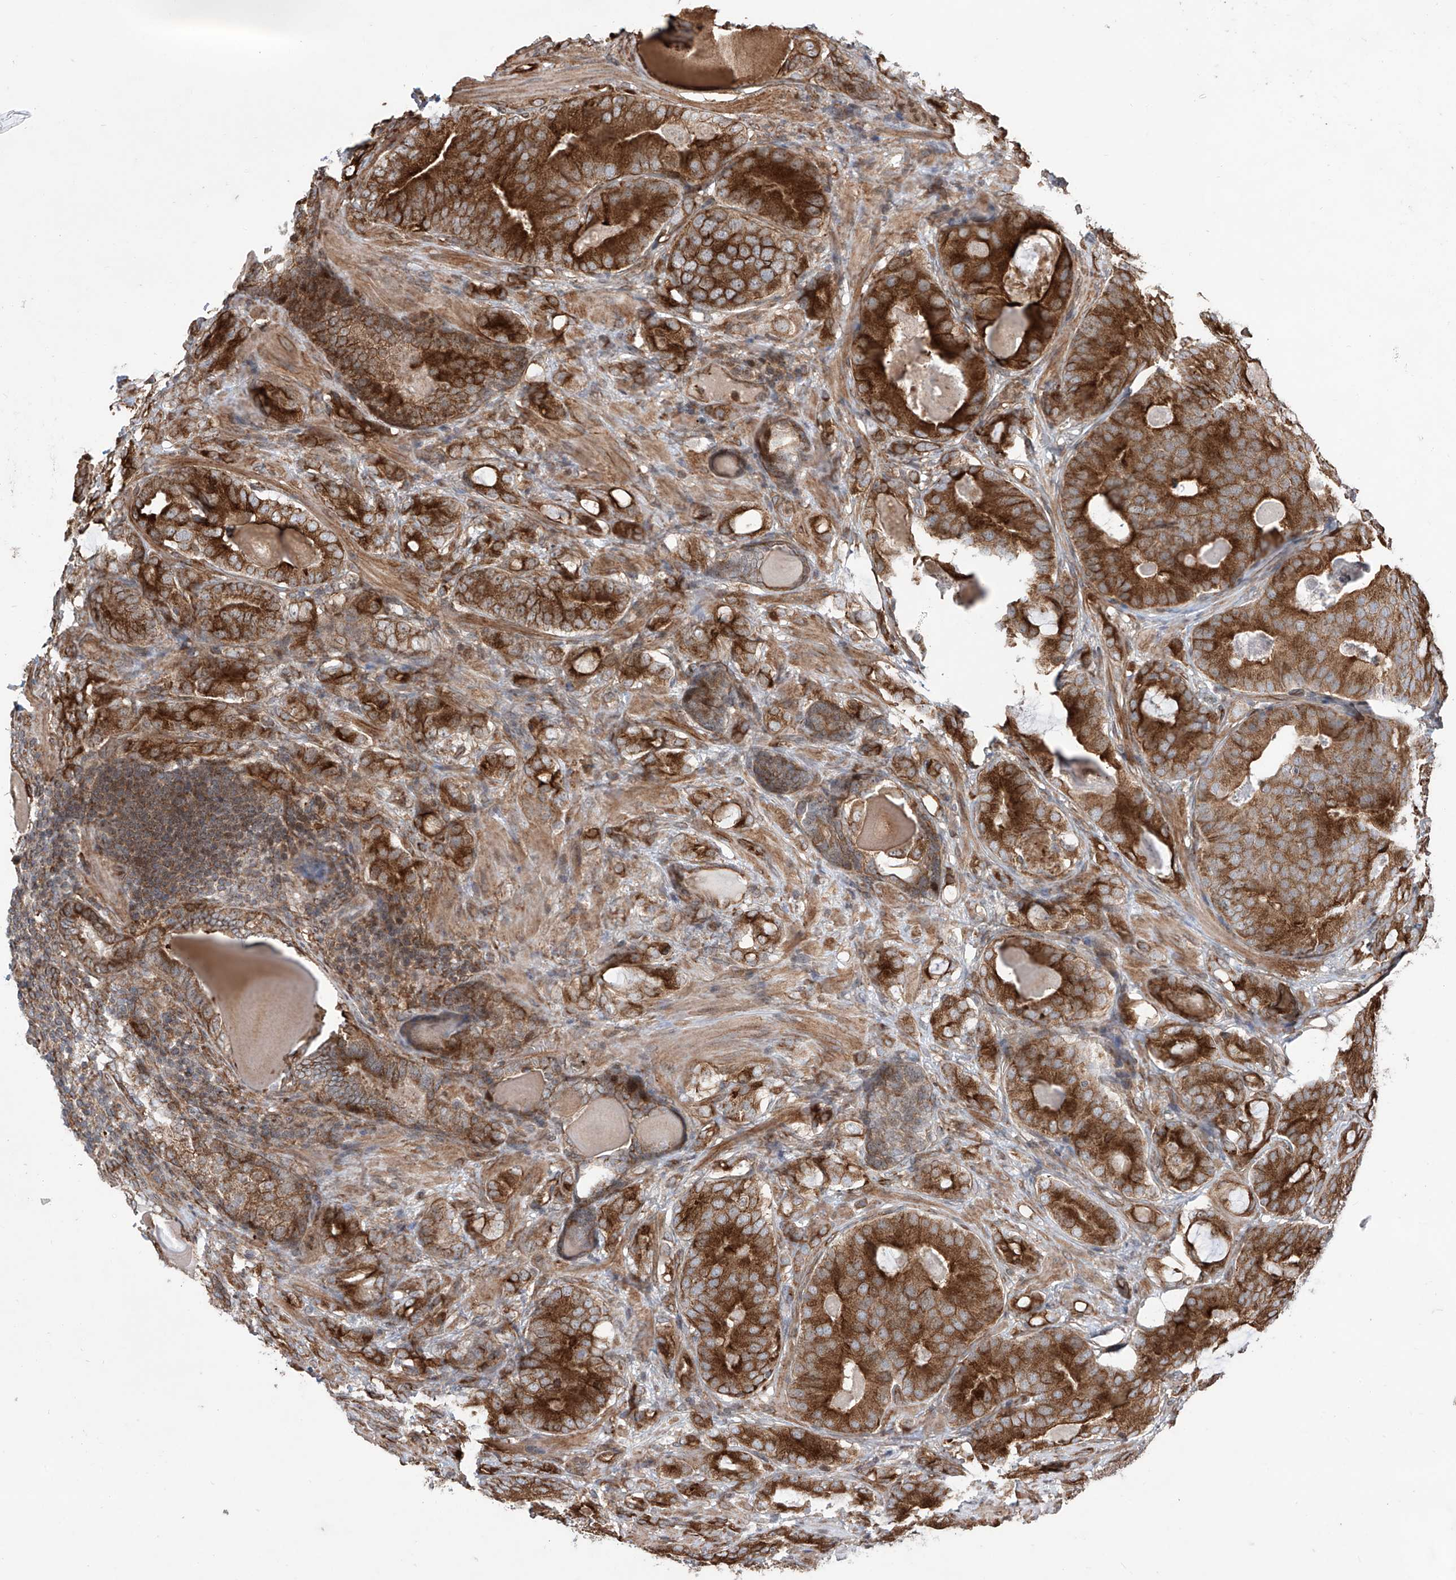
{"staining": {"intensity": "strong", "quantity": ">75%", "location": "cytoplasmic/membranous"}, "tissue": "prostate cancer", "cell_type": "Tumor cells", "image_type": "cancer", "snomed": [{"axis": "morphology", "description": "Adenocarcinoma, High grade"}, {"axis": "topography", "description": "Prostate"}], "caption": "Immunohistochemistry histopathology image of adenocarcinoma (high-grade) (prostate) stained for a protein (brown), which displays high levels of strong cytoplasmic/membranous staining in approximately >75% of tumor cells.", "gene": "APAF1", "patient": {"sex": "male", "age": 66}}